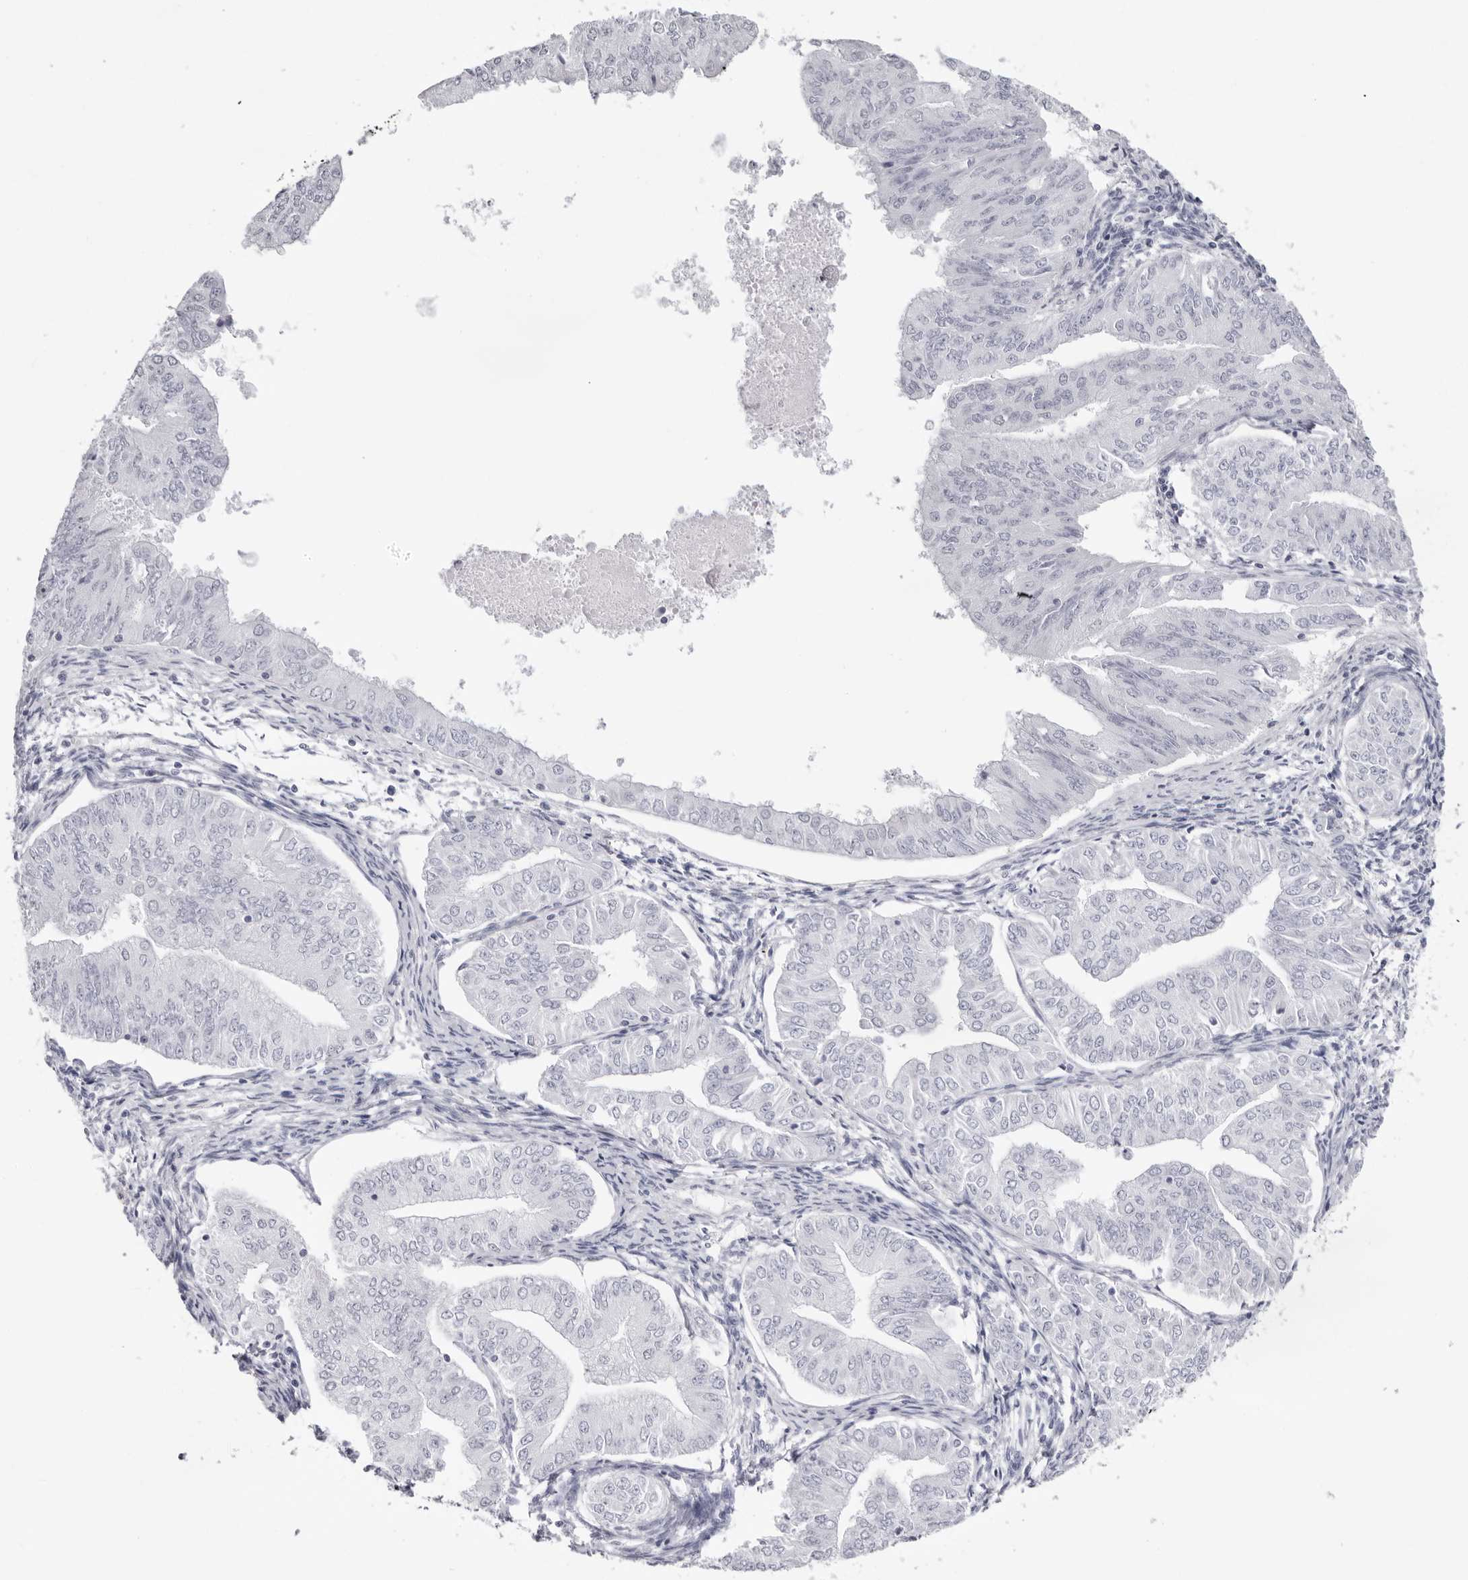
{"staining": {"intensity": "negative", "quantity": "none", "location": "none"}, "tissue": "endometrial cancer", "cell_type": "Tumor cells", "image_type": "cancer", "snomed": [{"axis": "morphology", "description": "Normal tissue, NOS"}, {"axis": "morphology", "description": "Adenocarcinoma, NOS"}, {"axis": "topography", "description": "Endometrium"}], "caption": "Photomicrograph shows no significant protein expression in tumor cells of endometrial adenocarcinoma. (DAB immunohistochemistry, high magnification).", "gene": "INSL3", "patient": {"sex": "female", "age": 53}}